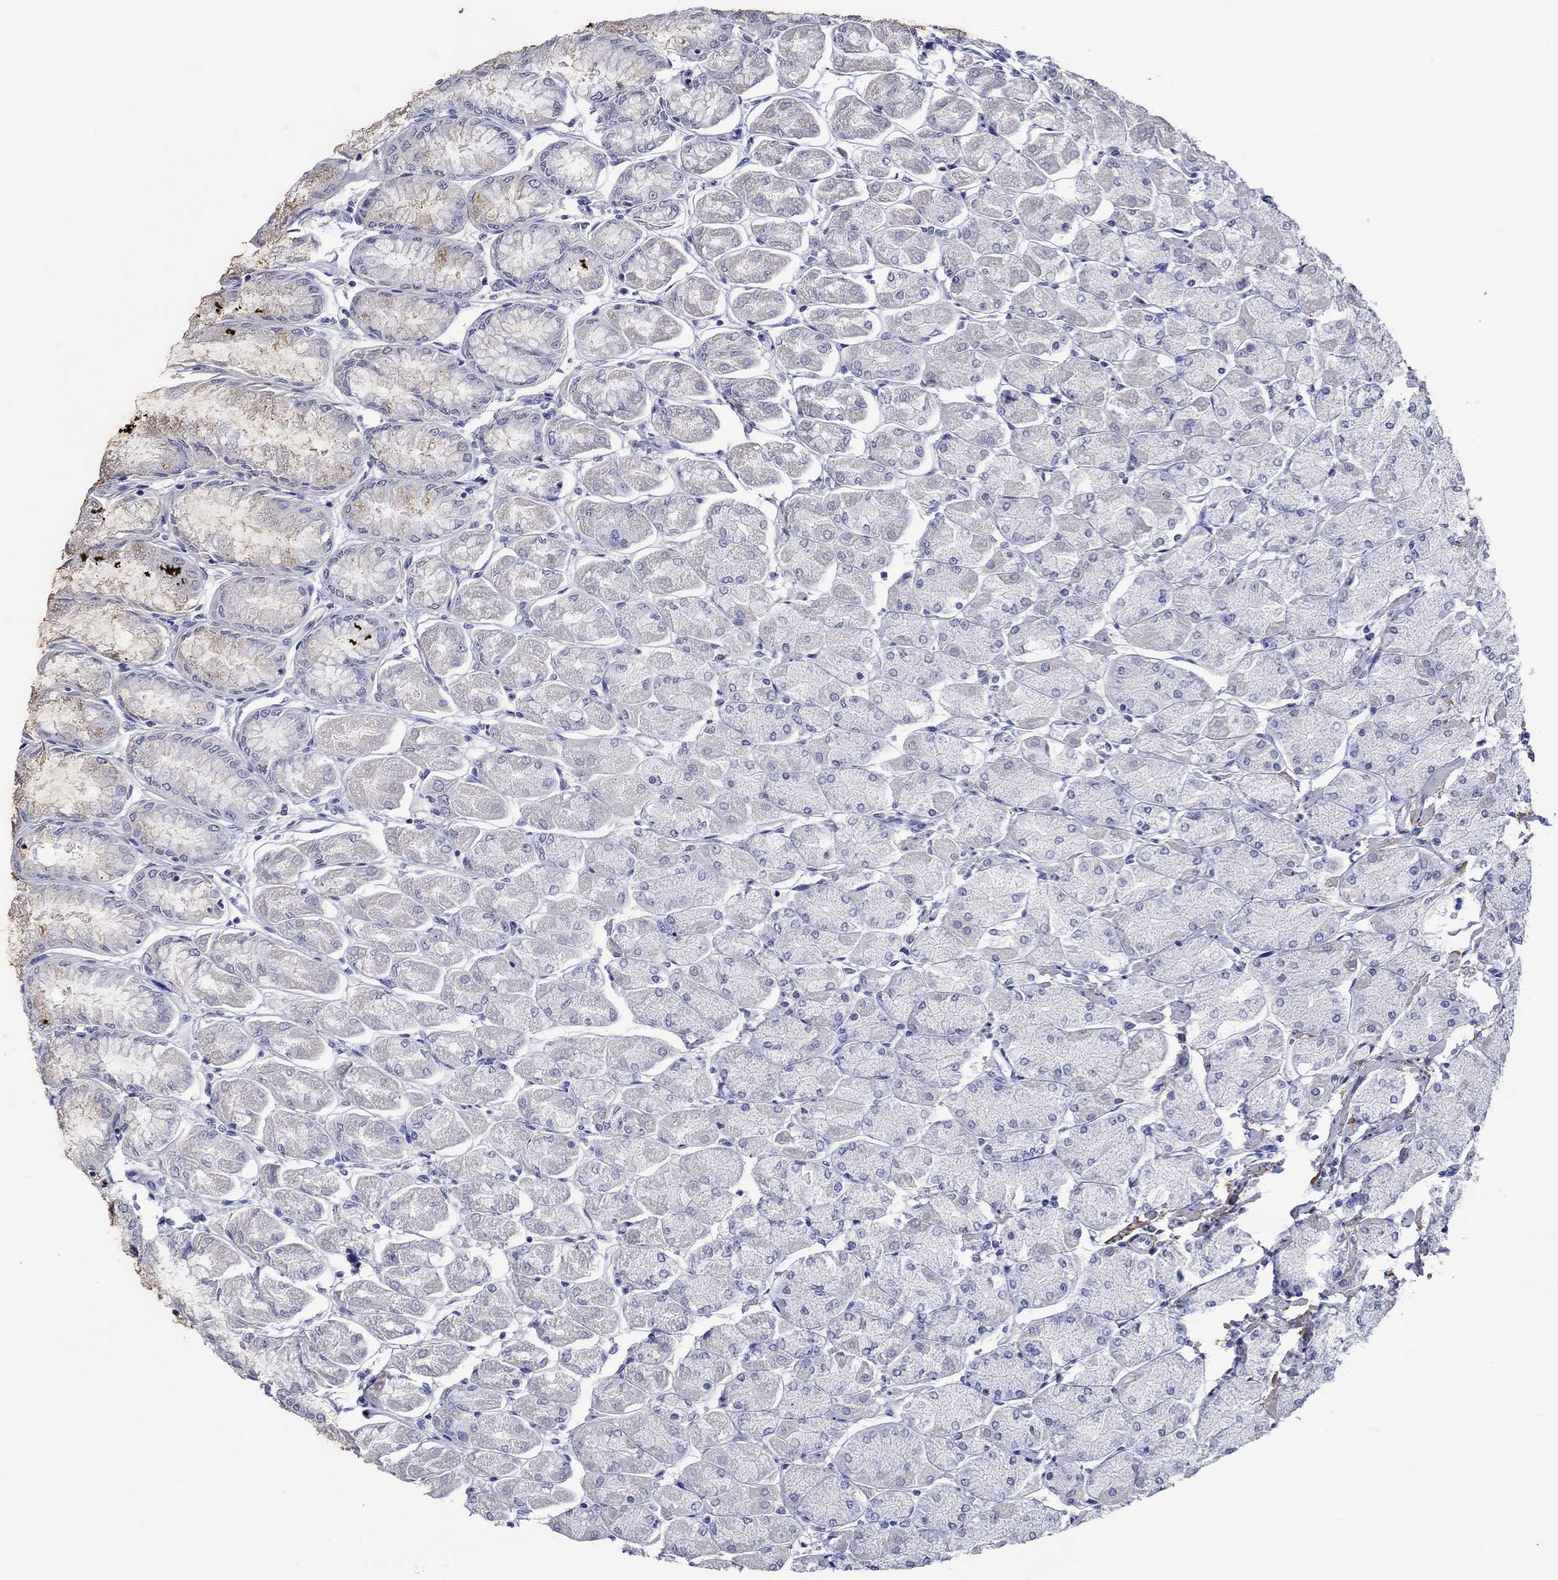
{"staining": {"intensity": "weak", "quantity": "<25%", "location": "cytoplasmic/membranous"}, "tissue": "stomach", "cell_type": "Glandular cells", "image_type": "normal", "snomed": [{"axis": "morphology", "description": "Normal tissue, NOS"}, {"axis": "topography", "description": "Stomach, upper"}], "caption": "This is an immunohistochemistry histopathology image of unremarkable stomach. There is no expression in glandular cells.", "gene": "KLHL35", "patient": {"sex": "male", "age": 60}}